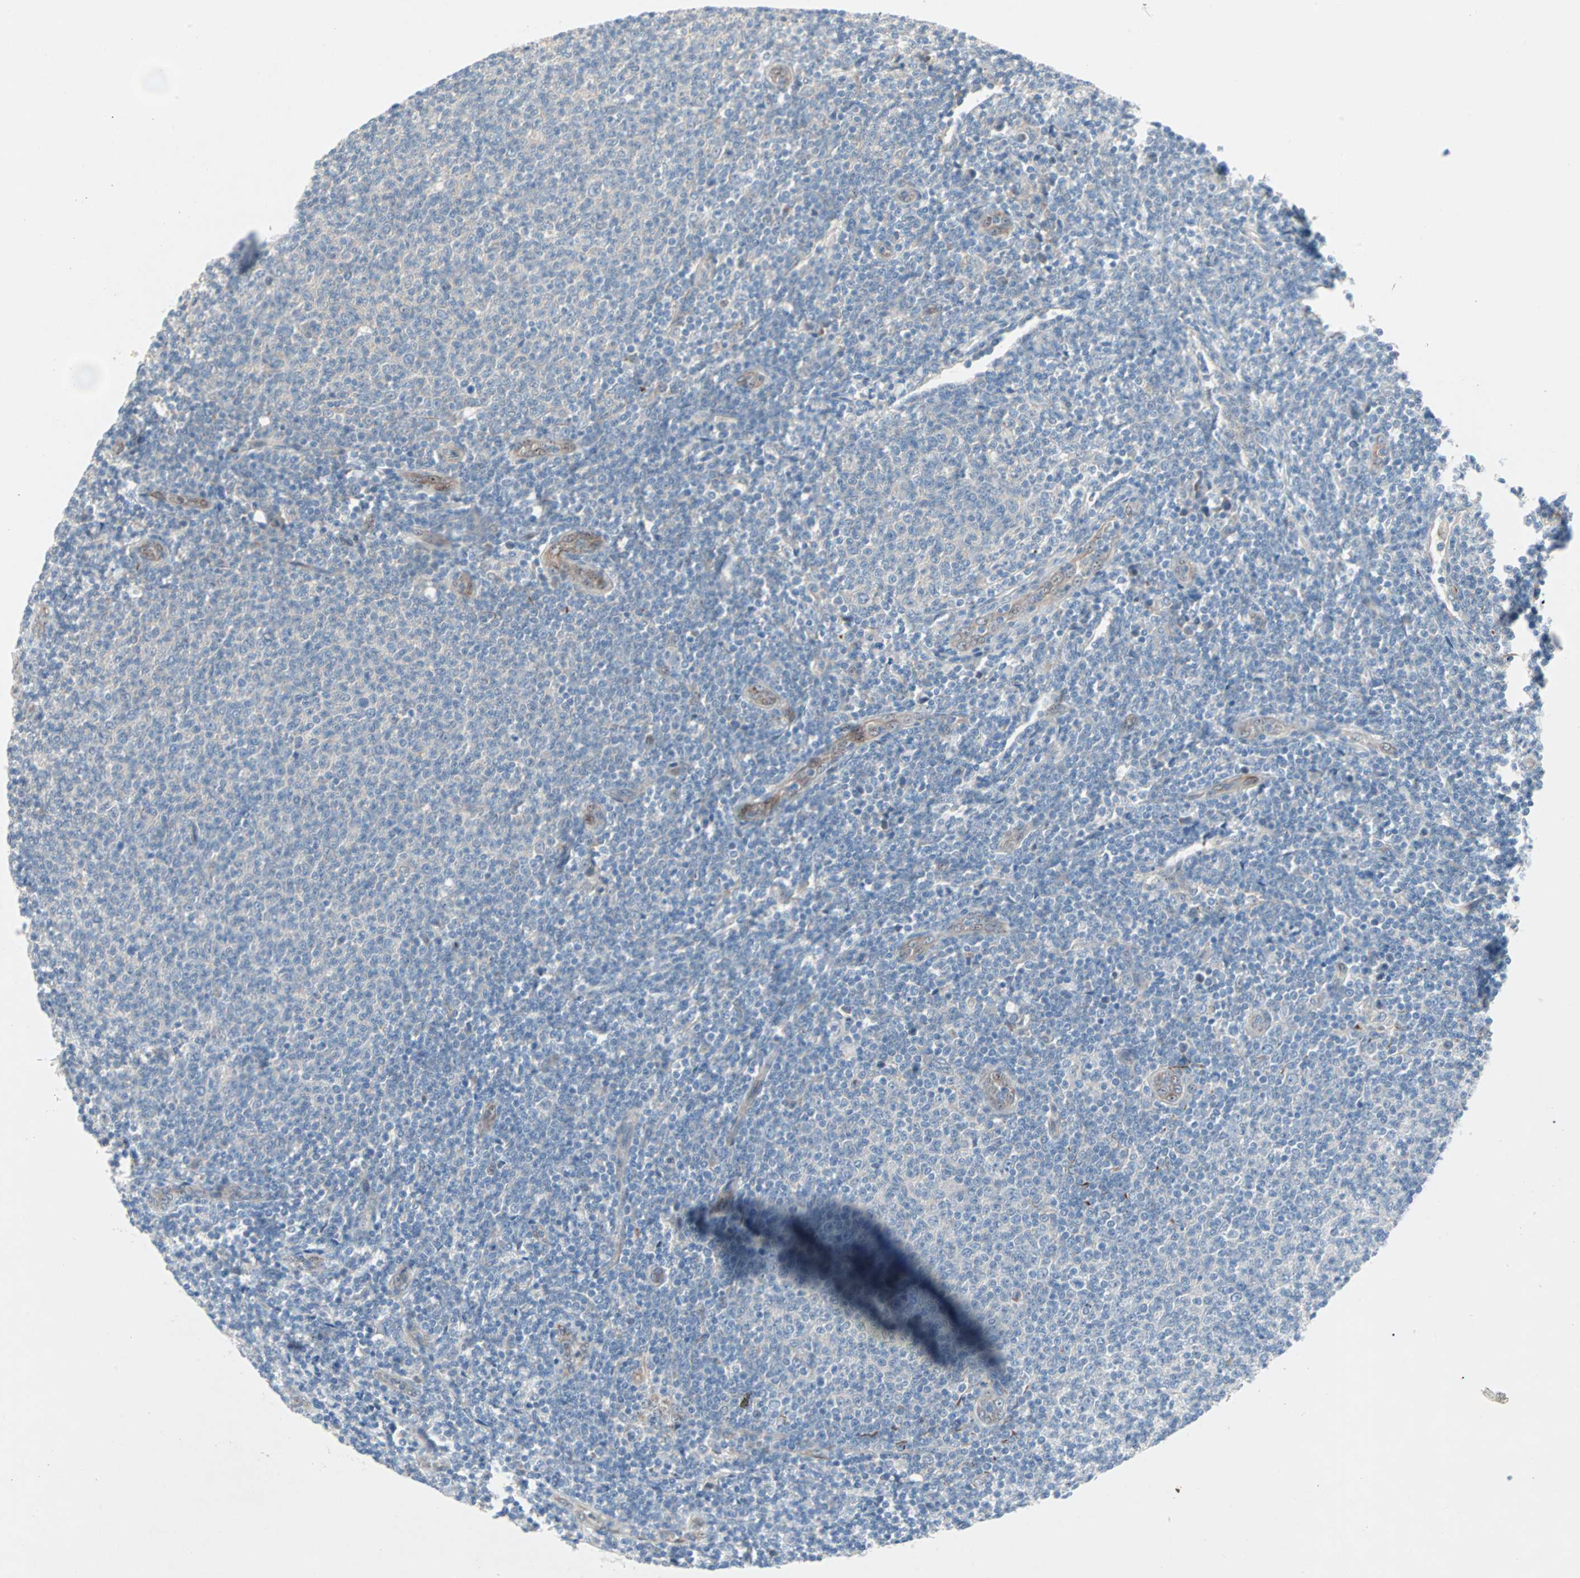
{"staining": {"intensity": "negative", "quantity": "none", "location": "none"}, "tissue": "lymphoma", "cell_type": "Tumor cells", "image_type": "cancer", "snomed": [{"axis": "morphology", "description": "Malignant lymphoma, non-Hodgkin's type, Low grade"}, {"axis": "topography", "description": "Lymph node"}], "caption": "This is an immunohistochemistry micrograph of human lymphoma. There is no staining in tumor cells.", "gene": "CAND2", "patient": {"sex": "male", "age": 66}}